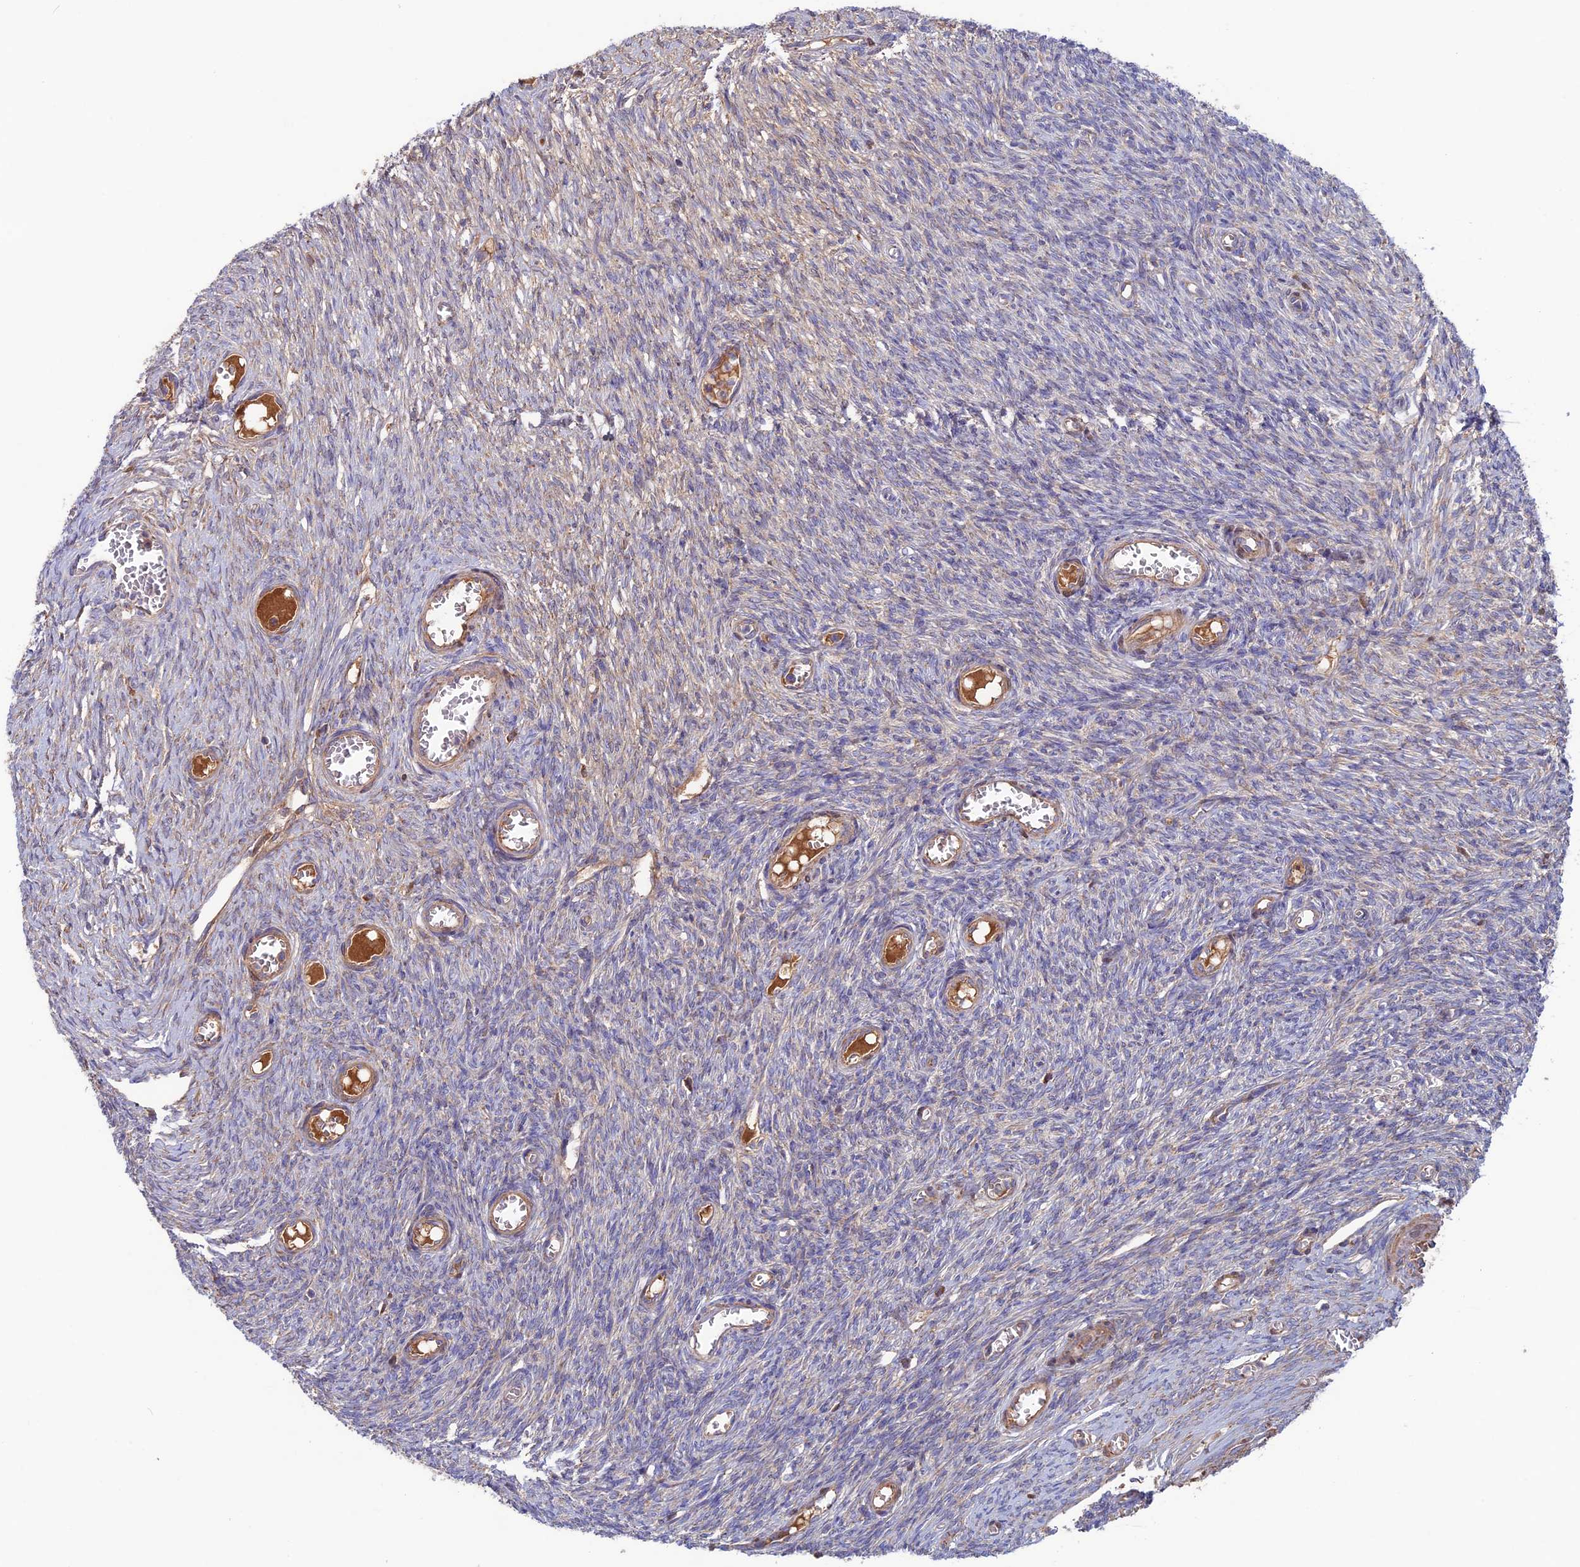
{"staining": {"intensity": "negative", "quantity": "none", "location": "none"}, "tissue": "ovary", "cell_type": "Ovarian stroma cells", "image_type": "normal", "snomed": [{"axis": "morphology", "description": "Normal tissue, NOS"}, {"axis": "topography", "description": "Ovary"}], "caption": "Immunohistochemical staining of unremarkable ovary demonstrates no significant positivity in ovarian stroma cells.", "gene": "SLC15A5", "patient": {"sex": "female", "age": 44}}